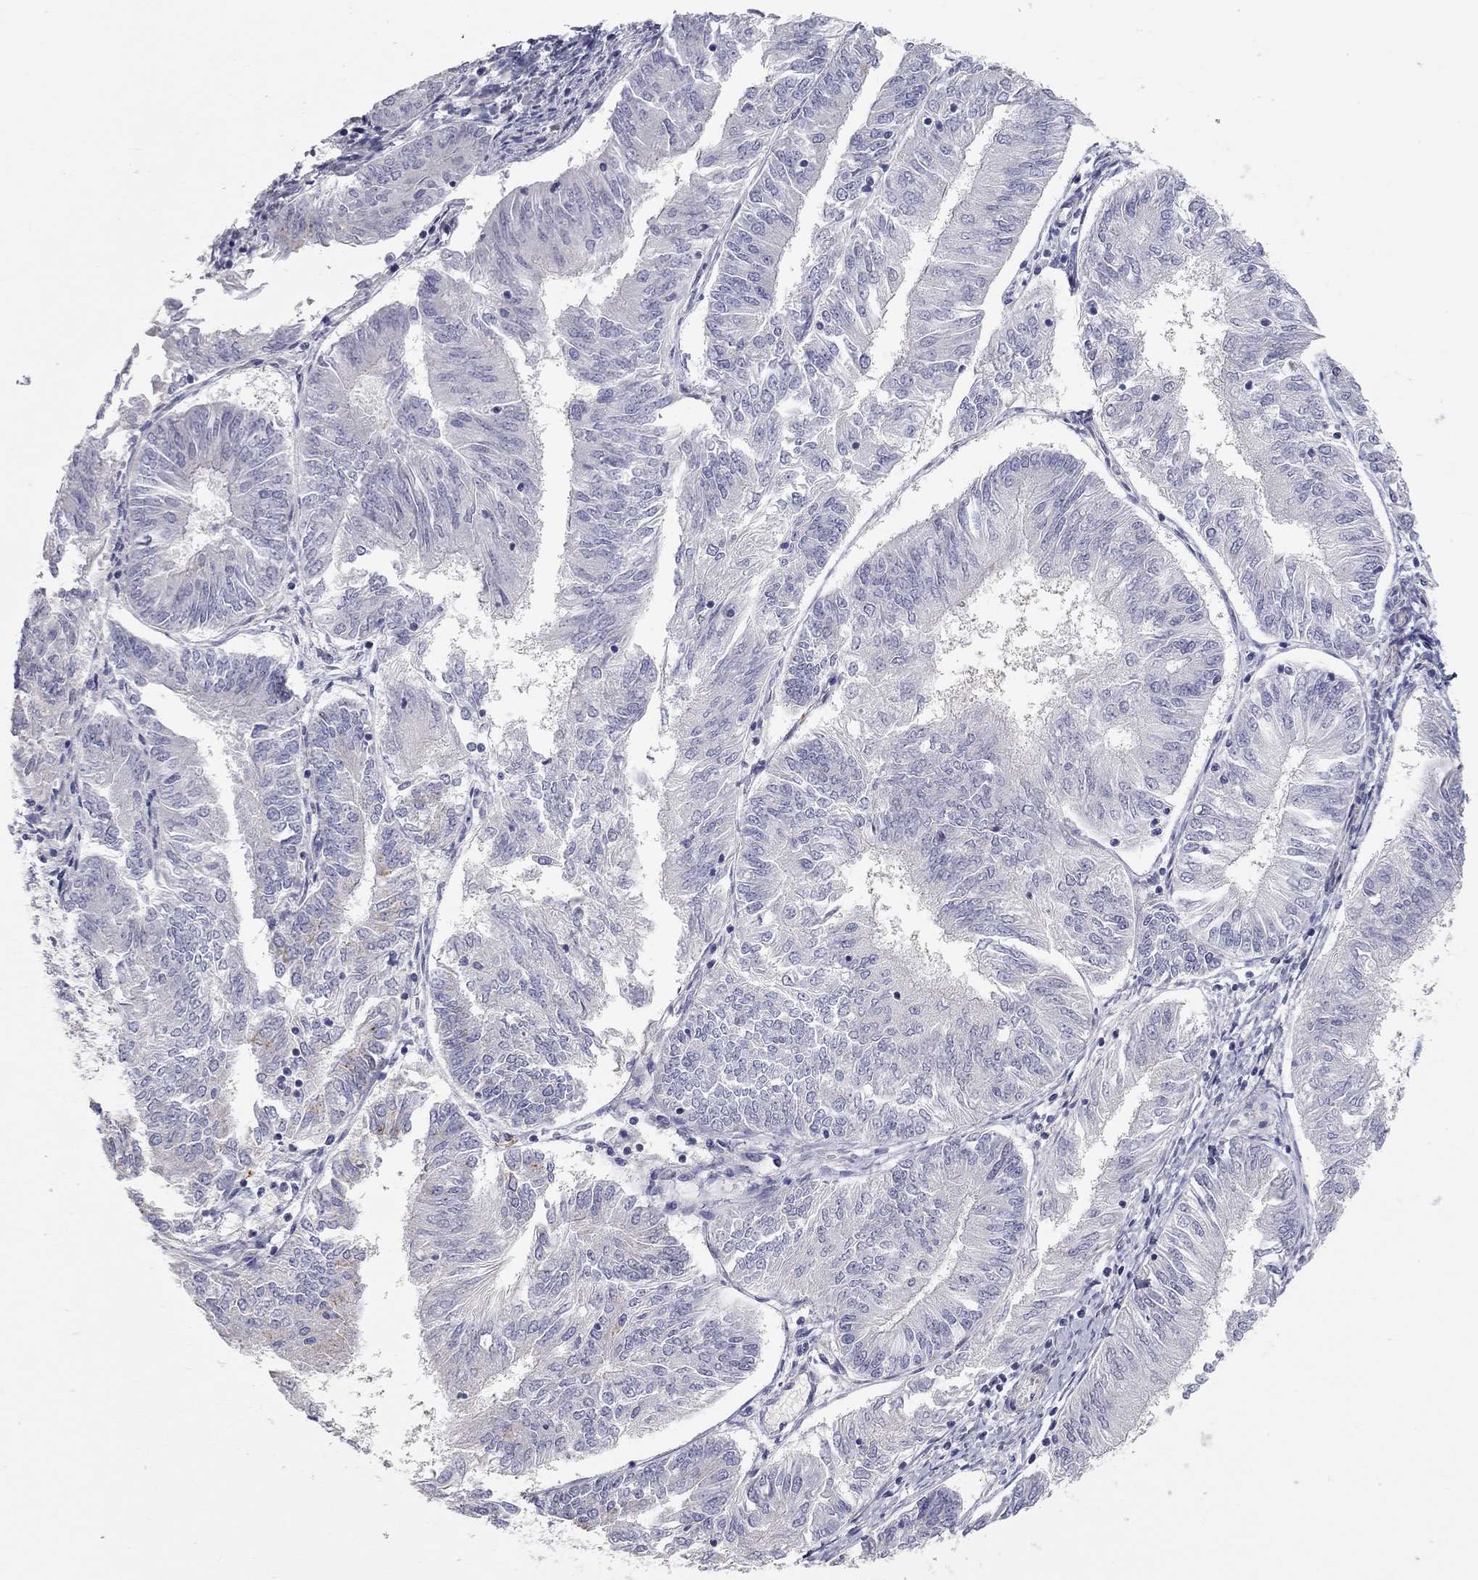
{"staining": {"intensity": "negative", "quantity": "none", "location": "none"}, "tissue": "endometrial cancer", "cell_type": "Tumor cells", "image_type": "cancer", "snomed": [{"axis": "morphology", "description": "Adenocarcinoma, NOS"}, {"axis": "topography", "description": "Endometrium"}], "caption": "A histopathology image of adenocarcinoma (endometrial) stained for a protein exhibits no brown staining in tumor cells.", "gene": "PAPSS2", "patient": {"sex": "female", "age": 58}}